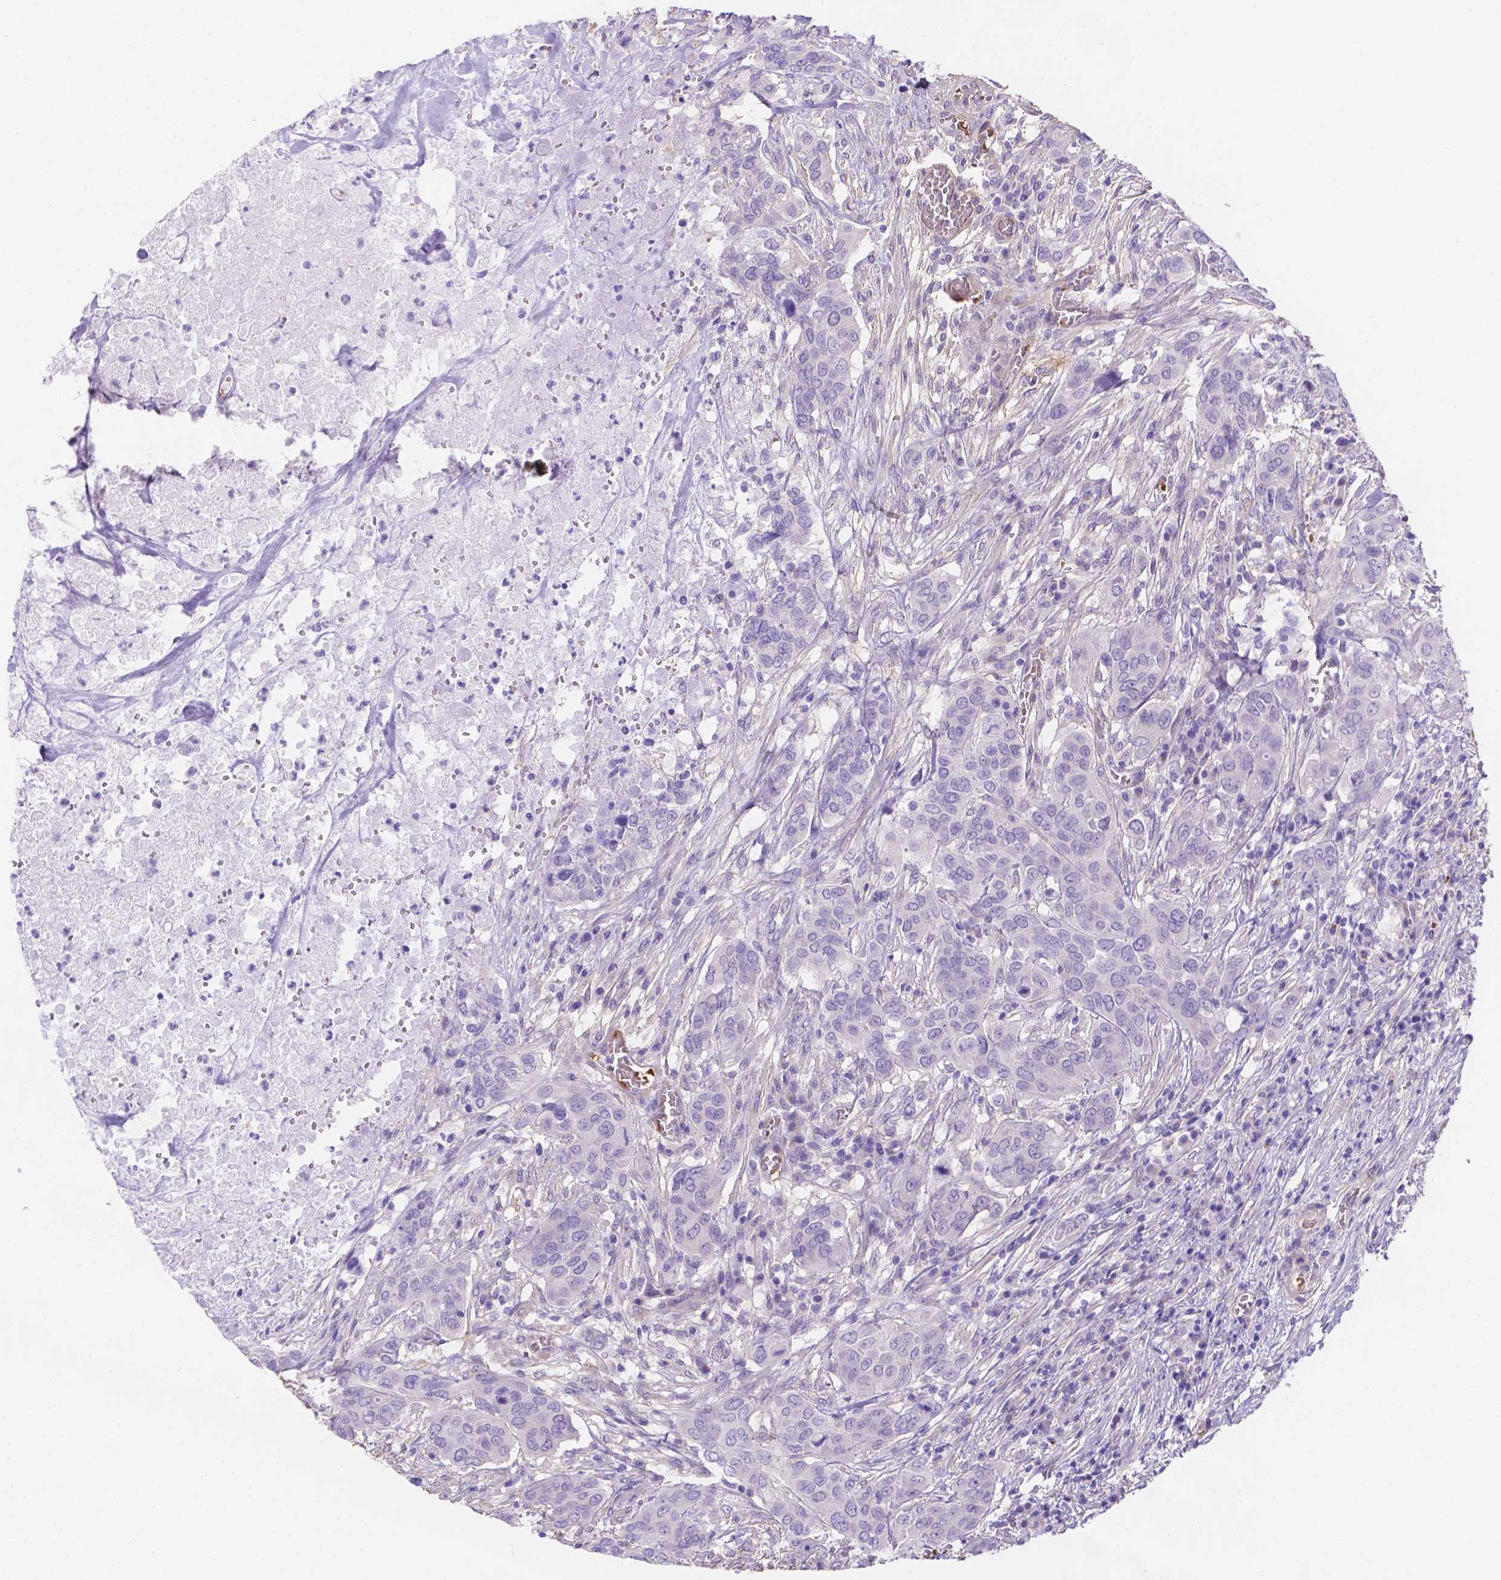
{"staining": {"intensity": "negative", "quantity": "none", "location": "none"}, "tissue": "urothelial cancer", "cell_type": "Tumor cells", "image_type": "cancer", "snomed": [{"axis": "morphology", "description": "Urothelial carcinoma, NOS"}, {"axis": "morphology", "description": "Urothelial carcinoma, High grade"}, {"axis": "topography", "description": "Urinary bladder"}], "caption": "There is no significant expression in tumor cells of transitional cell carcinoma. Nuclei are stained in blue.", "gene": "SLC40A1", "patient": {"sex": "male", "age": 63}}